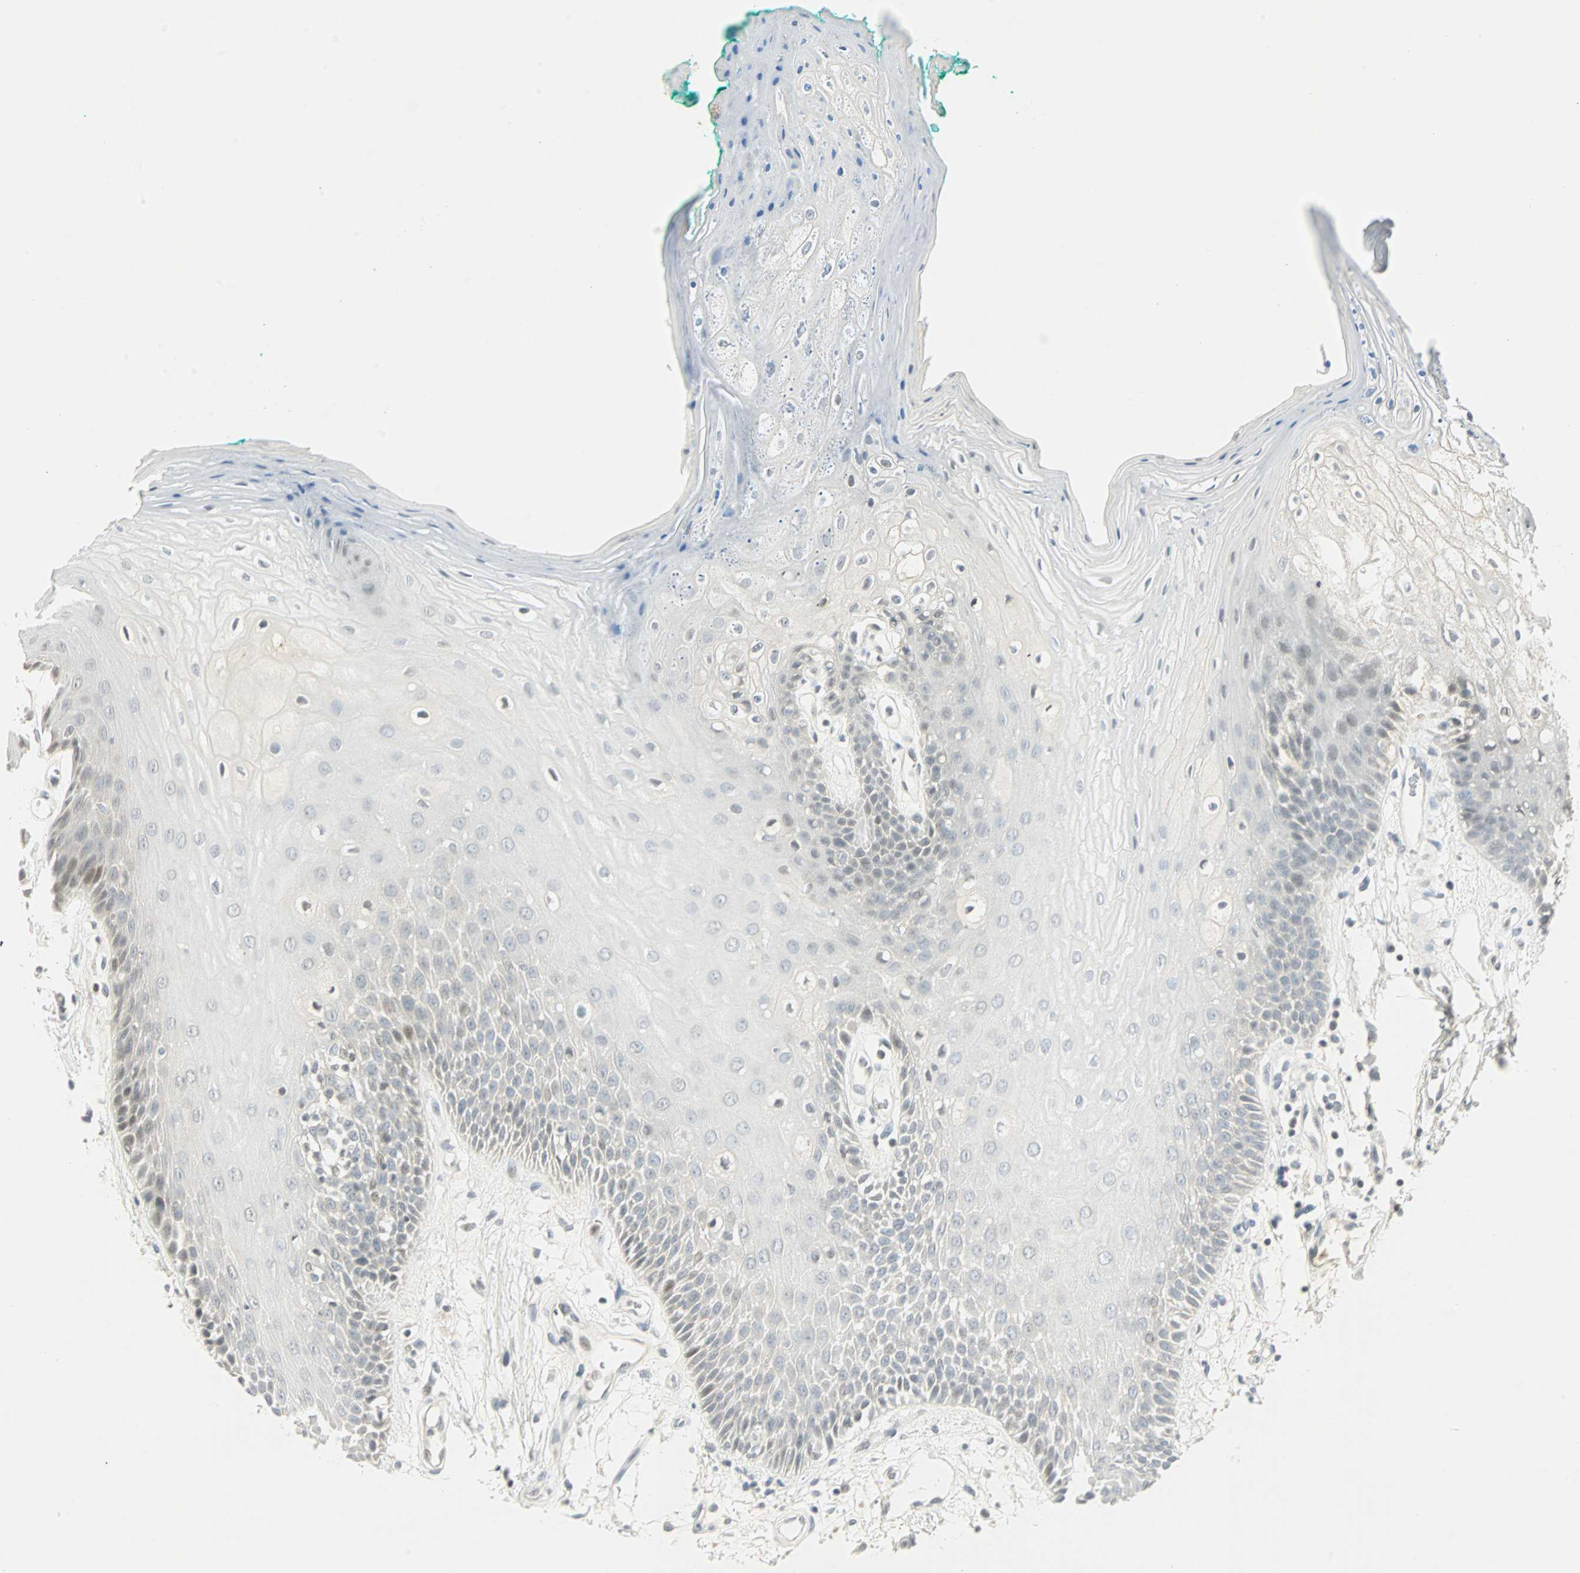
{"staining": {"intensity": "weak", "quantity": "<25%", "location": "nuclear"}, "tissue": "oral mucosa", "cell_type": "Squamous epithelial cells", "image_type": "normal", "snomed": [{"axis": "morphology", "description": "Normal tissue, NOS"}, {"axis": "morphology", "description": "Squamous cell carcinoma, NOS"}, {"axis": "topography", "description": "Skeletal muscle"}, {"axis": "topography", "description": "Oral tissue"}, {"axis": "topography", "description": "Head-Neck"}], "caption": "High magnification brightfield microscopy of unremarkable oral mucosa stained with DAB (brown) and counterstained with hematoxylin (blue): squamous epithelial cells show no significant staining.", "gene": "SMAD3", "patient": {"sex": "female", "age": 84}}